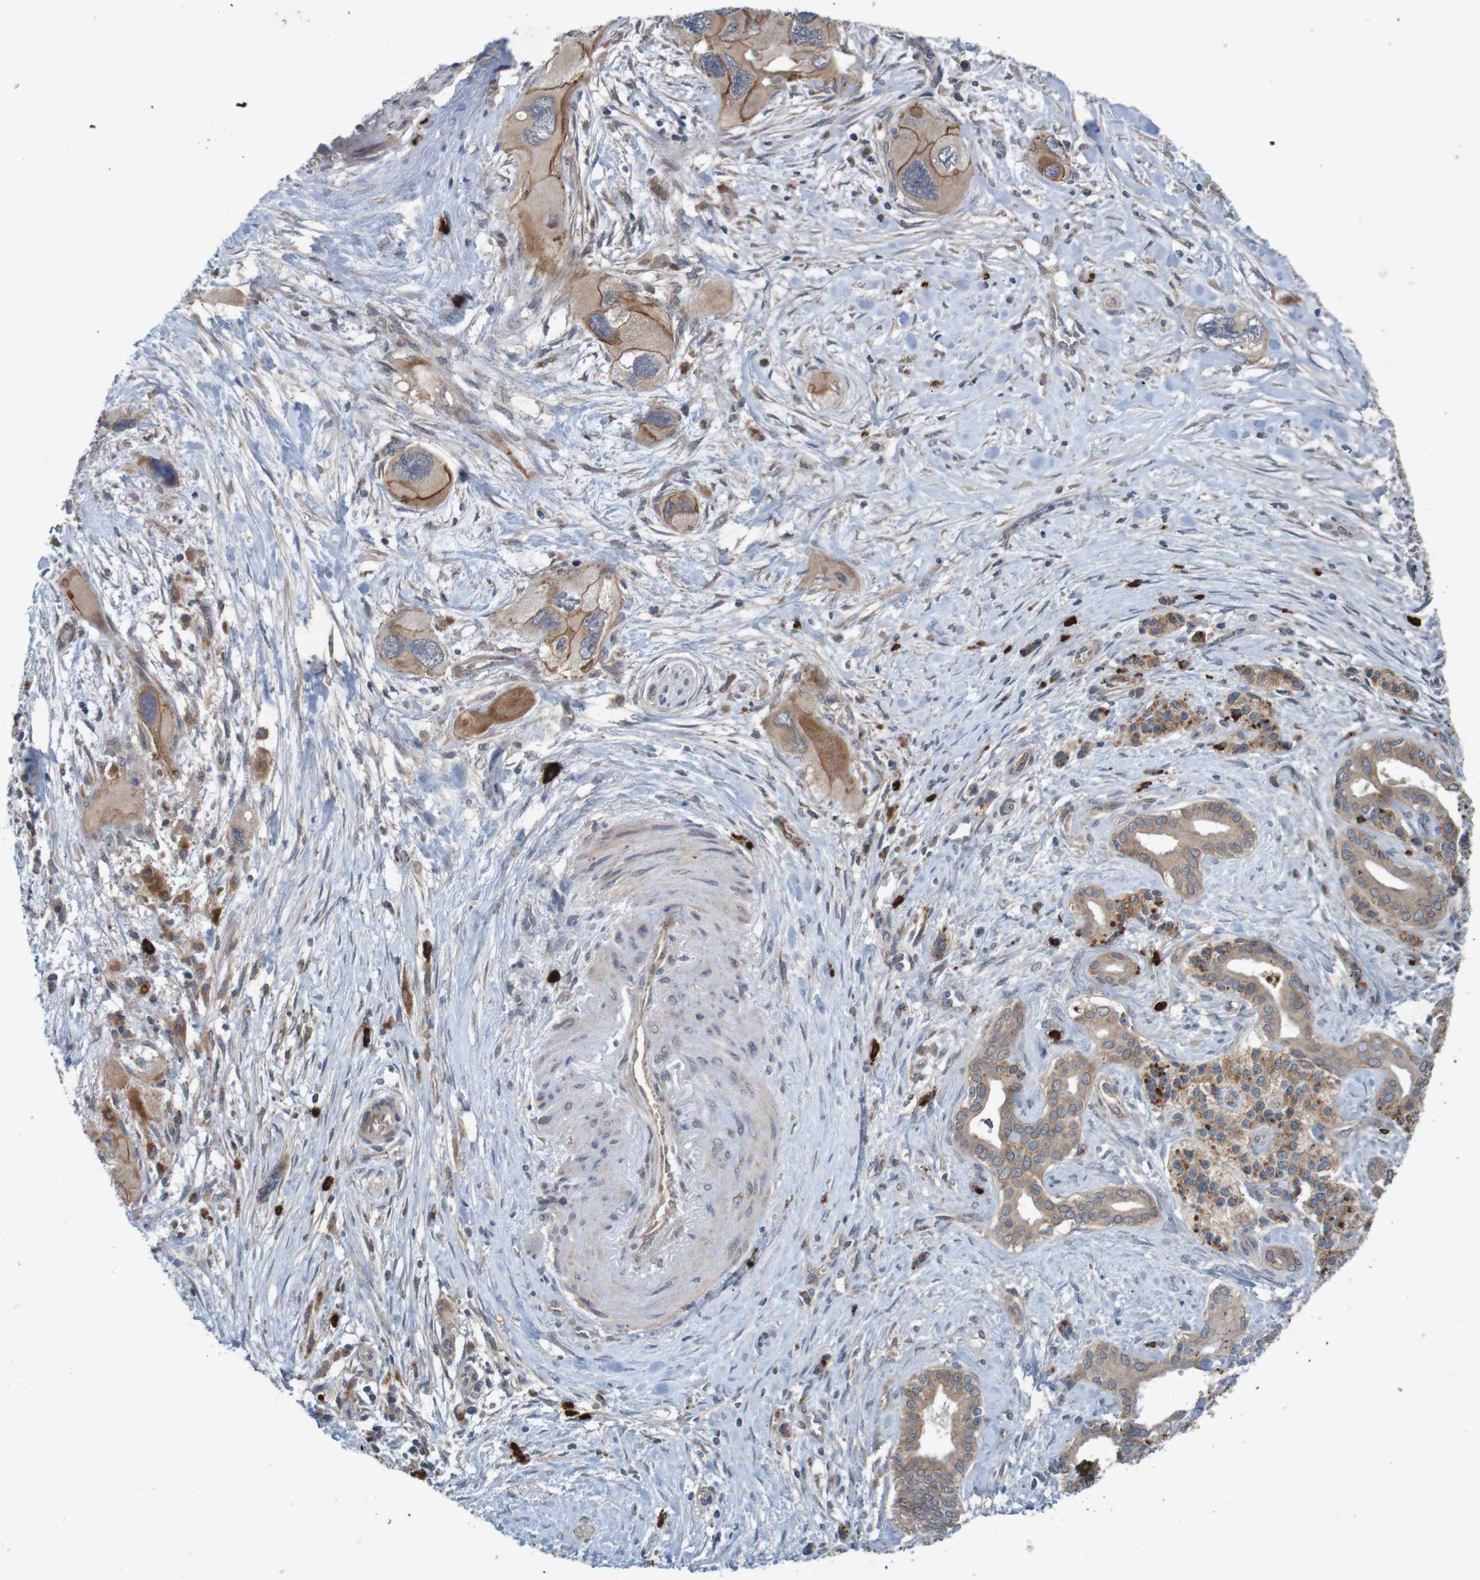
{"staining": {"intensity": "moderate", "quantity": ">75%", "location": "cytoplasmic/membranous"}, "tissue": "pancreatic cancer", "cell_type": "Tumor cells", "image_type": "cancer", "snomed": [{"axis": "morphology", "description": "Adenocarcinoma, NOS"}, {"axis": "topography", "description": "Pancreas"}], "caption": "This micrograph demonstrates IHC staining of human pancreatic cancer, with medium moderate cytoplasmic/membranous expression in about >75% of tumor cells.", "gene": "B3GAT2", "patient": {"sex": "male", "age": 73}}